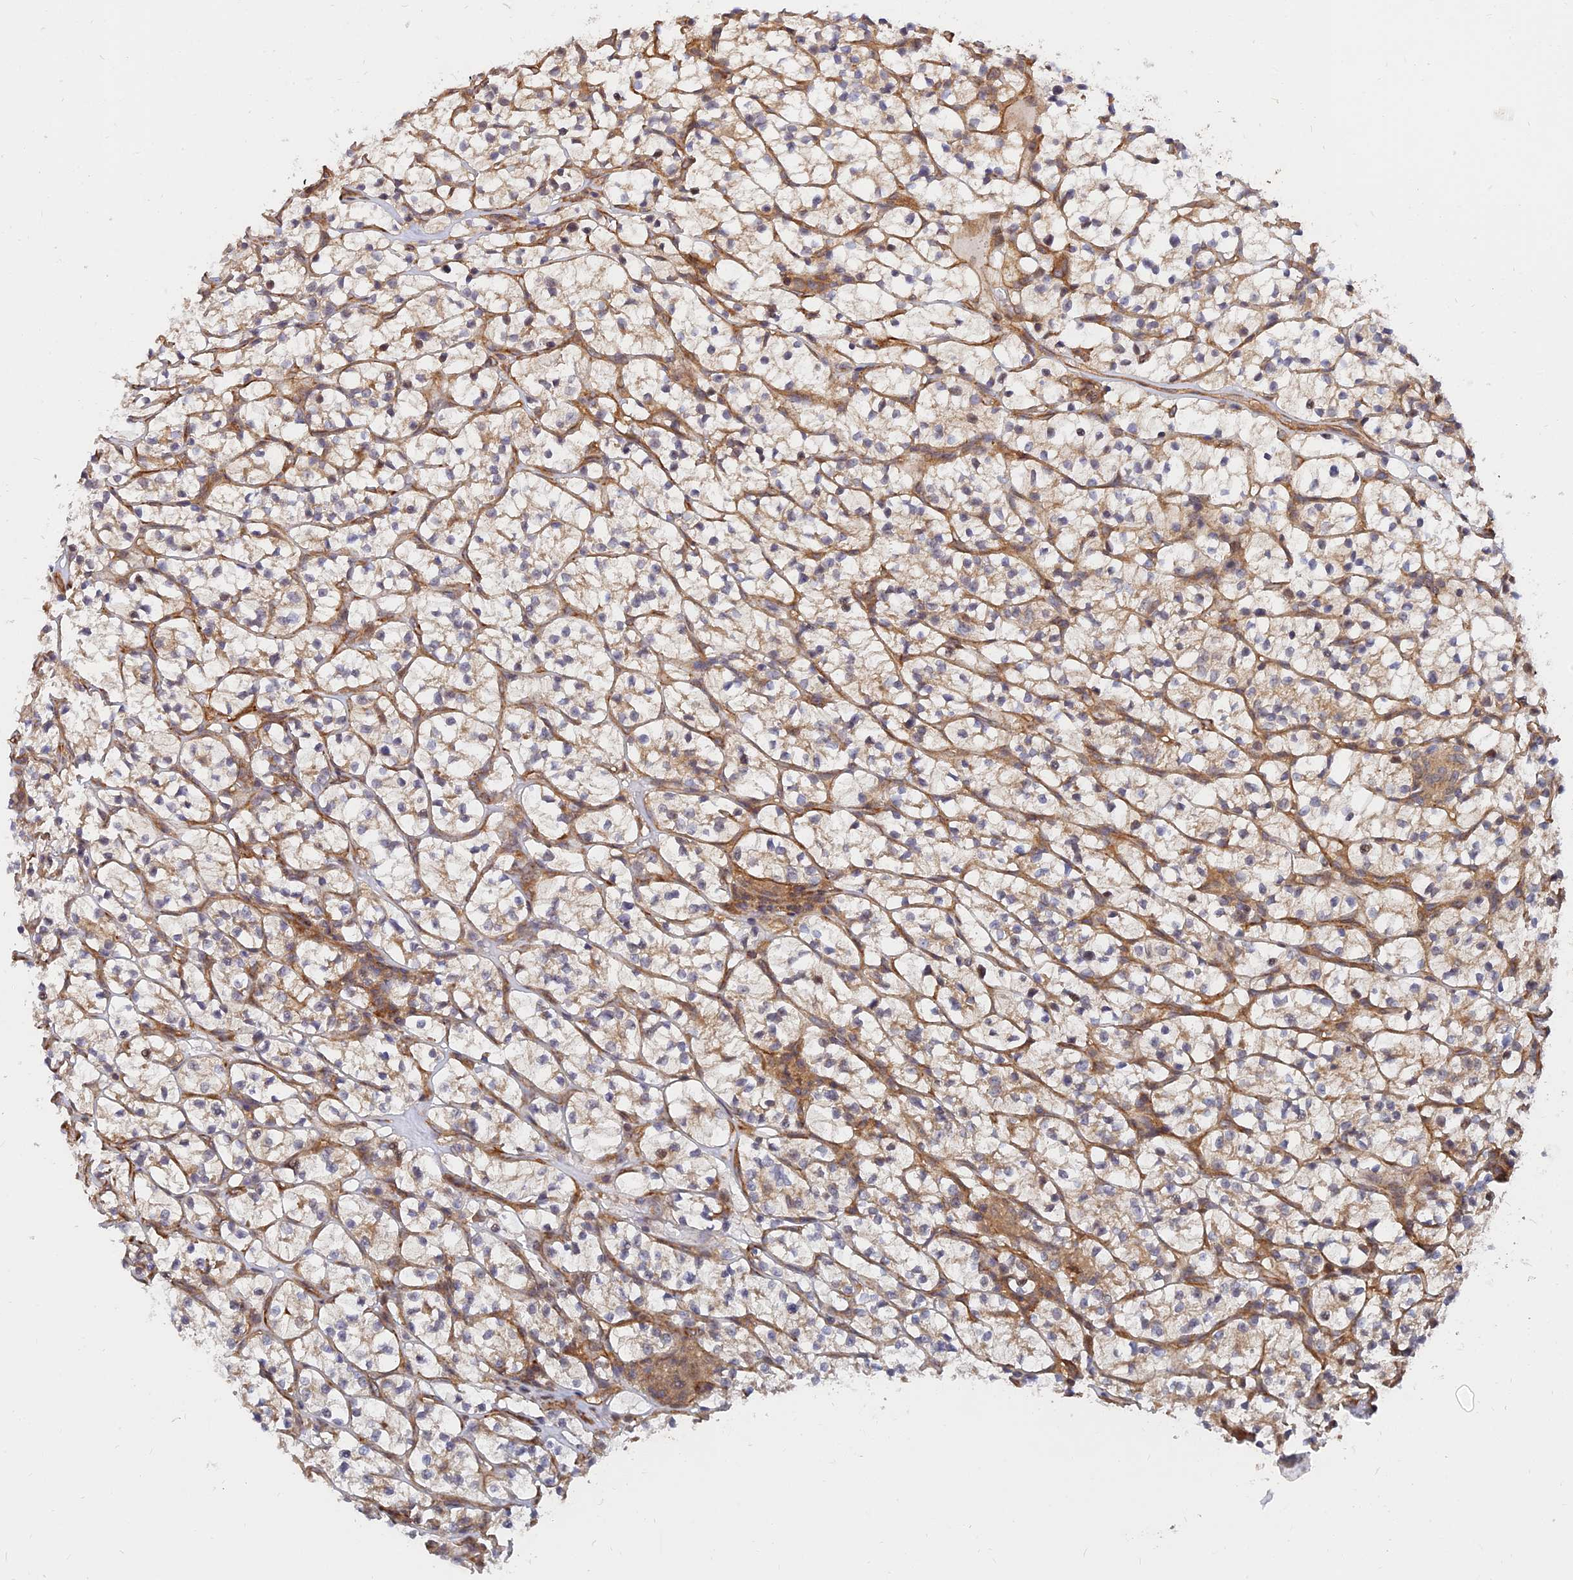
{"staining": {"intensity": "weak", "quantity": "25%-75%", "location": "cytoplasmic/membranous"}, "tissue": "renal cancer", "cell_type": "Tumor cells", "image_type": "cancer", "snomed": [{"axis": "morphology", "description": "Adenocarcinoma, NOS"}, {"axis": "topography", "description": "Kidney"}], "caption": "A histopathology image of human renal cancer stained for a protein demonstrates weak cytoplasmic/membranous brown staining in tumor cells. The protein of interest is stained brown, and the nuclei are stained in blue (DAB (3,3'-diaminobenzidine) IHC with brightfield microscopy, high magnification).", "gene": "WDR41", "patient": {"sex": "female", "age": 64}}